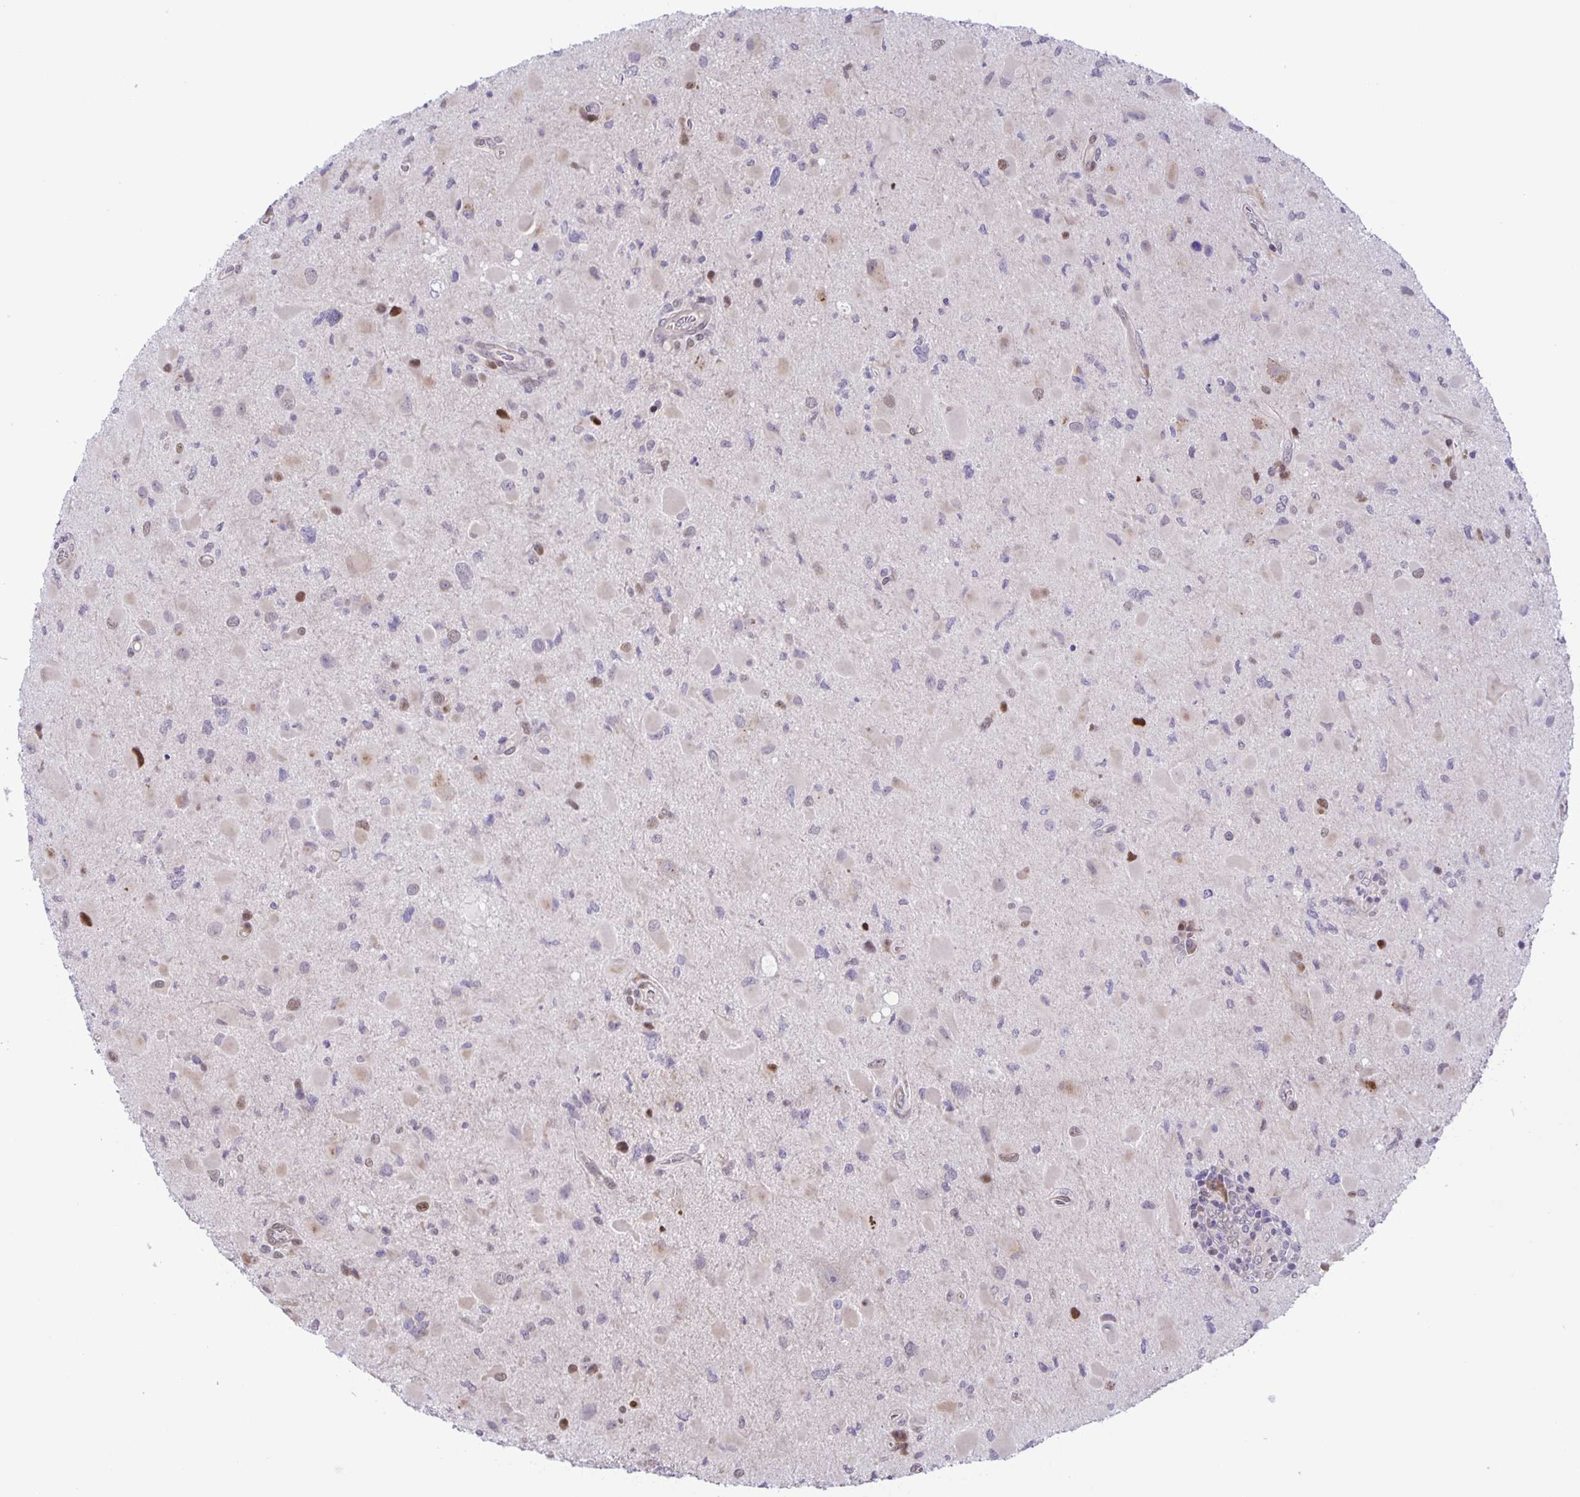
{"staining": {"intensity": "moderate", "quantity": "<25%", "location": "nuclear"}, "tissue": "glioma", "cell_type": "Tumor cells", "image_type": "cancer", "snomed": [{"axis": "morphology", "description": "Glioma, malignant, Low grade"}, {"axis": "topography", "description": "Brain"}], "caption": "Glioma stained for a protein shows moderate nuclear positivity in tumor cells.", "gene": "MAPK12", "patient": {"sex": "female", "age": 32}}